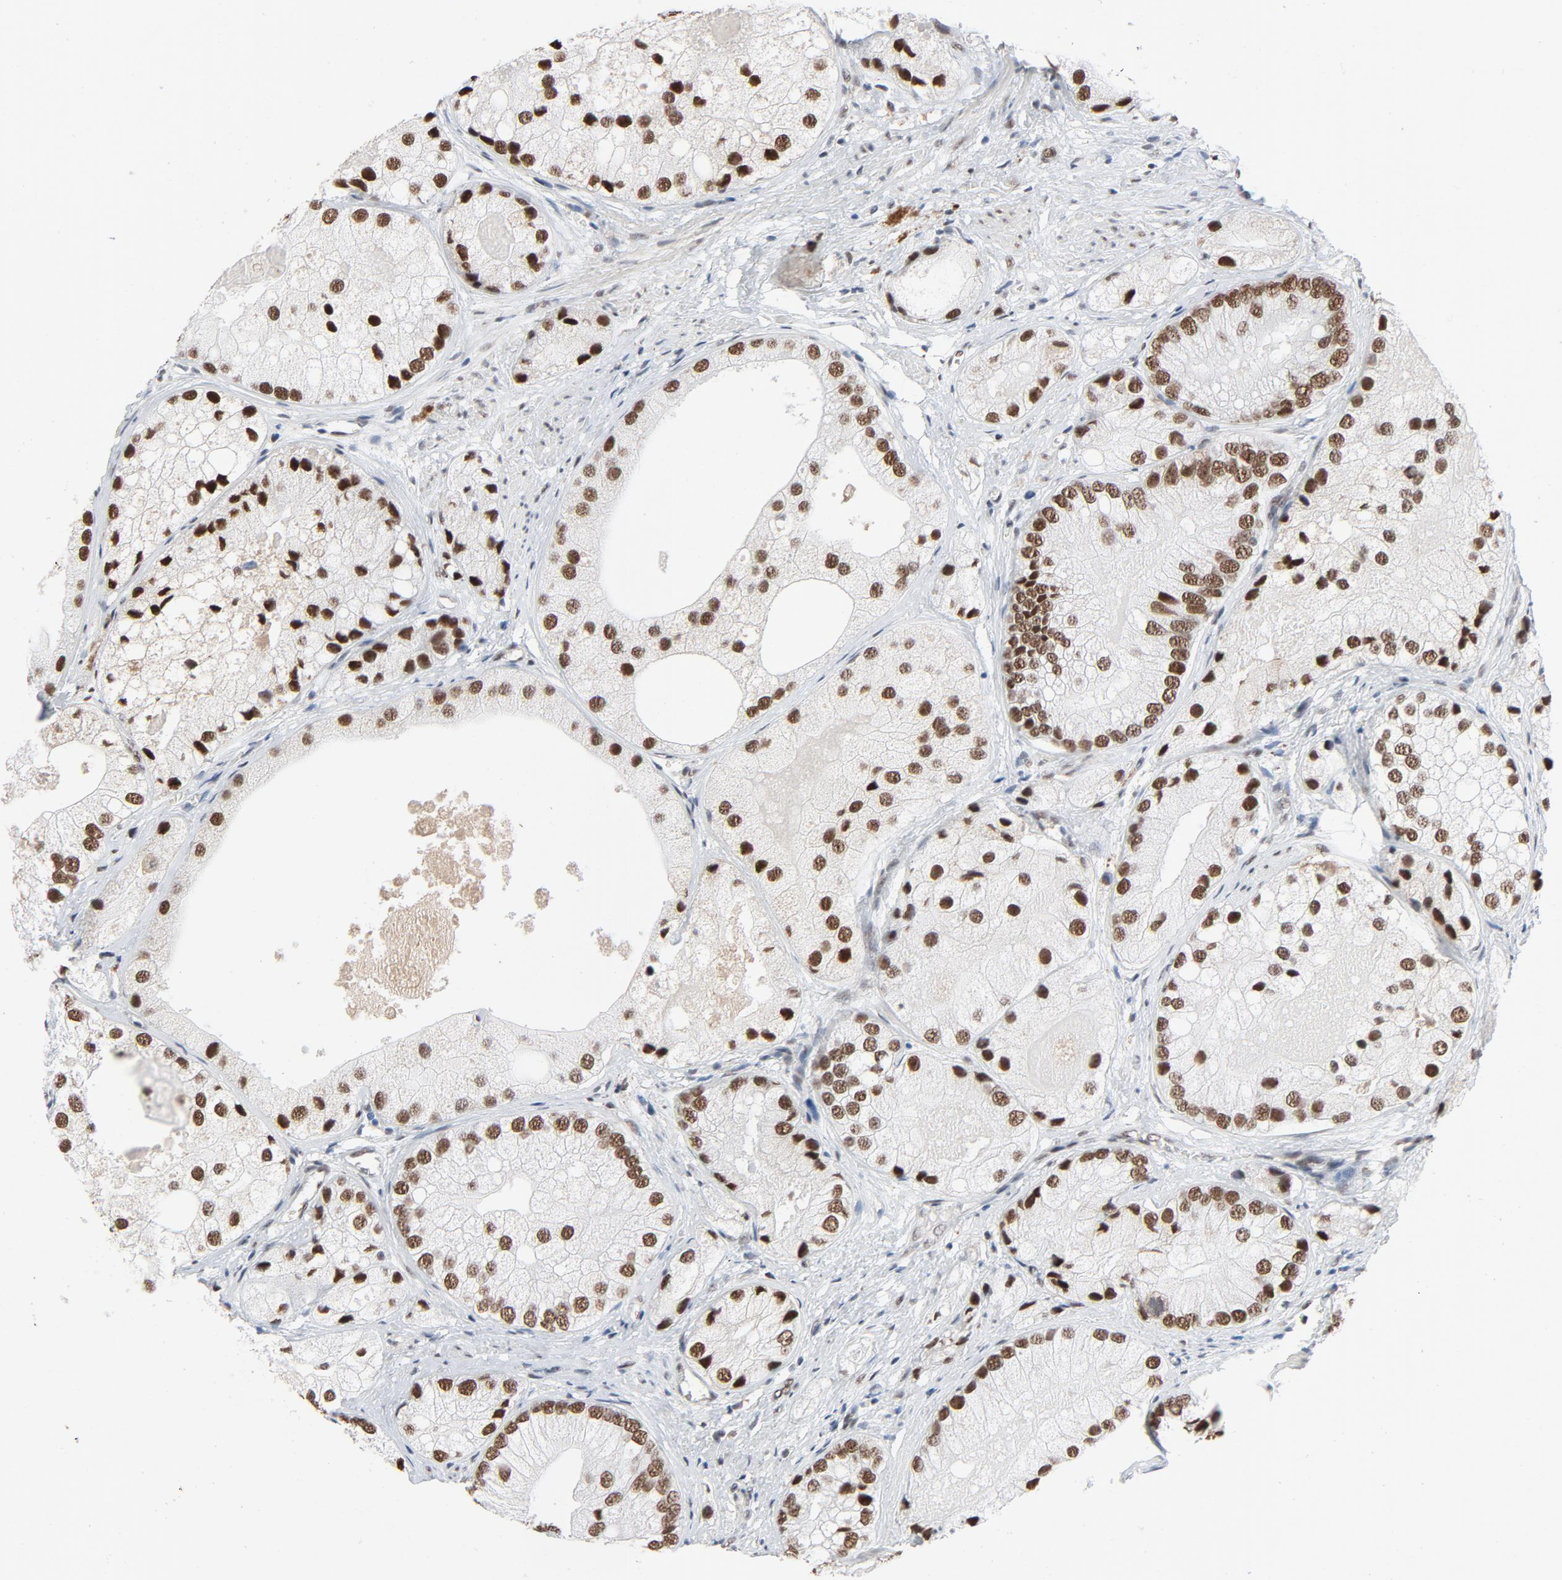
{"staining": {"intensity": "strong", "quantity": ">75%", "location": "nuclear"}, "tissue": "prostate cancer", "cell_type": "Tumor cells", "image_type": "cancer", "snomed": [{"axis": "morphology", "description": "Adenocarcinoma, Low grade"}, {"axis": "topography", "description": "Prostate"}], "caption": "Strong nuclear staining is identified in approximately >75% of tumor cells in prostate cancer.", "gene": "MRE11", "patient": {"sex": "male", "age": 69}}